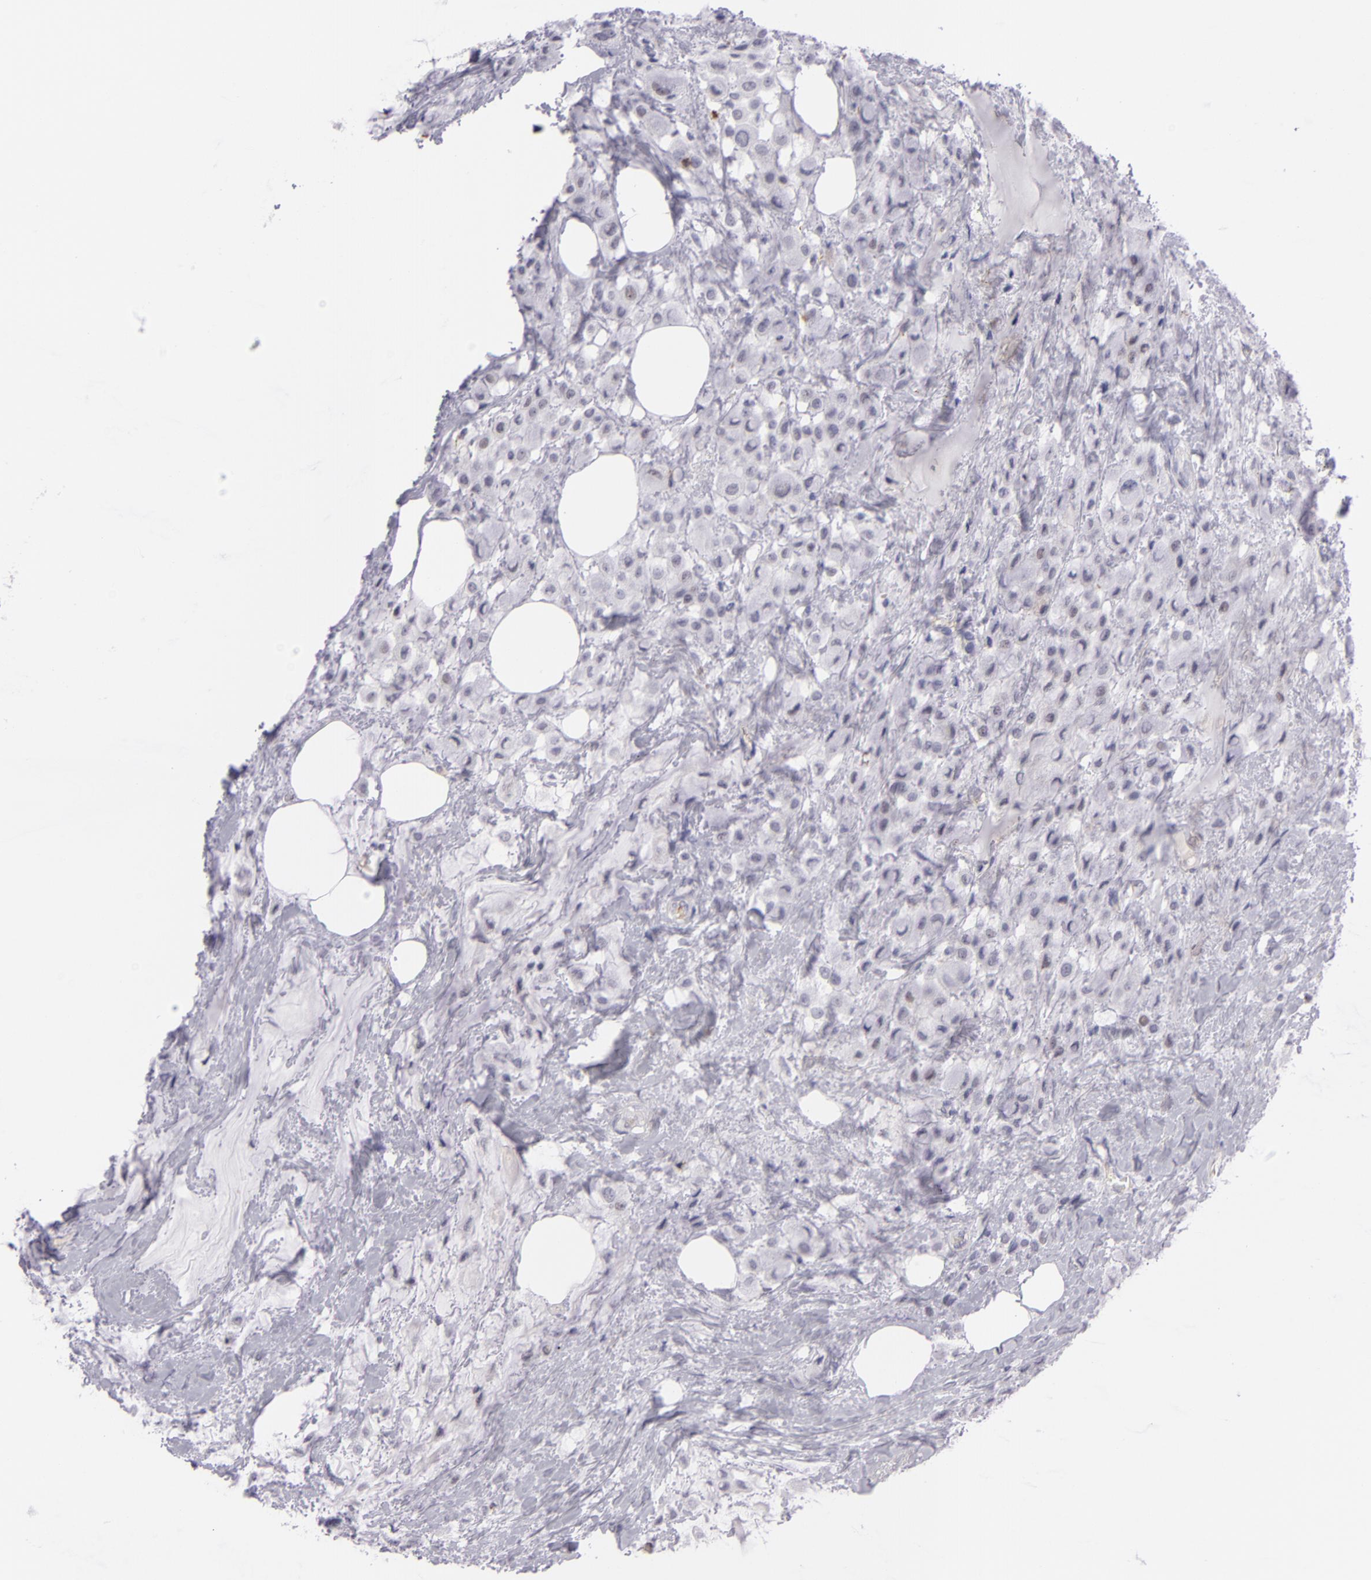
{"staining": {"intensity": "negative", "quantity": "none", "location": "none"}, "tissue": "breast cancer", "cell_type": "Tumor cells", "image_type": "cancer", "snomed": [{"axis": "morphology", "description": "Lobular carcinoma"}, {"axis": "topography", "description": "Breast"}], "caption": "There is no significant positivity in tumor cells of breast cancer (lobular carcinoma). (IHC, brightfield microscopy, high magnification).", "gene": "CTNNB1", "patient": {"sex": "female", "age": 85}}